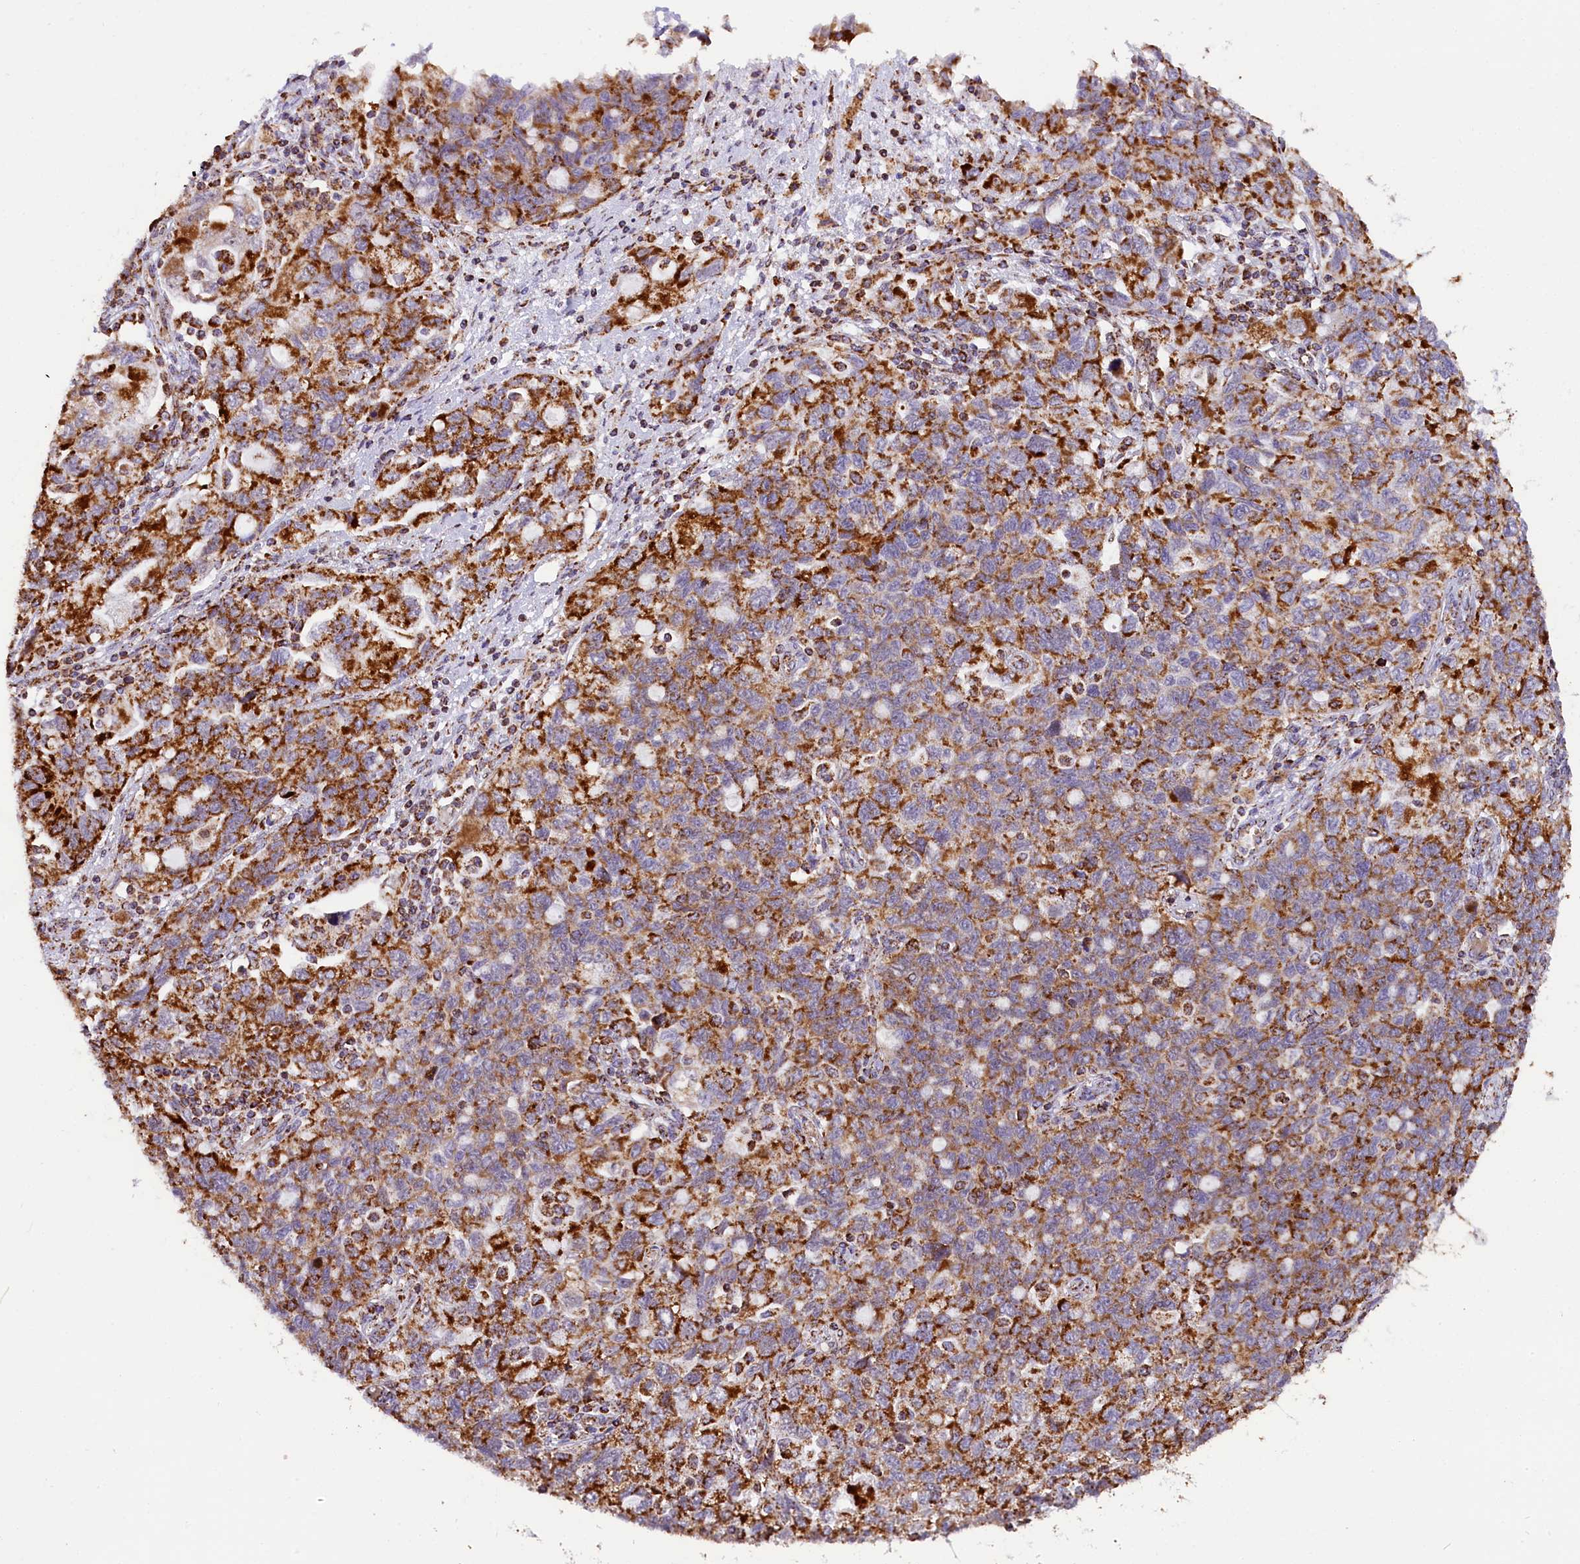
{"staining": {"intensity": "strong", "quantity": ">75%", "location": "cytoplasmic/membranous"}, "tissue": "ovarian cancer", "cell_type": "Tumor cells", "image_type": "cancer", "snomed": [{"axis": "morphology", "description": "Carcinoma, NOS"}, {"axis": "morphology", "description": "Cystadenocarcinoma, serous, NOS"}, {"axis": "topography", "description": "Ovary"}], "caption": "High-power microscopy captured an immunohistochemistry image of ovarian cancer, revealing strong cytoplasmic/membranous staining in approximately >75% of tumor cells.", "gene": "NDUFA8", "patient": {"sex": "female", "age": 69}}